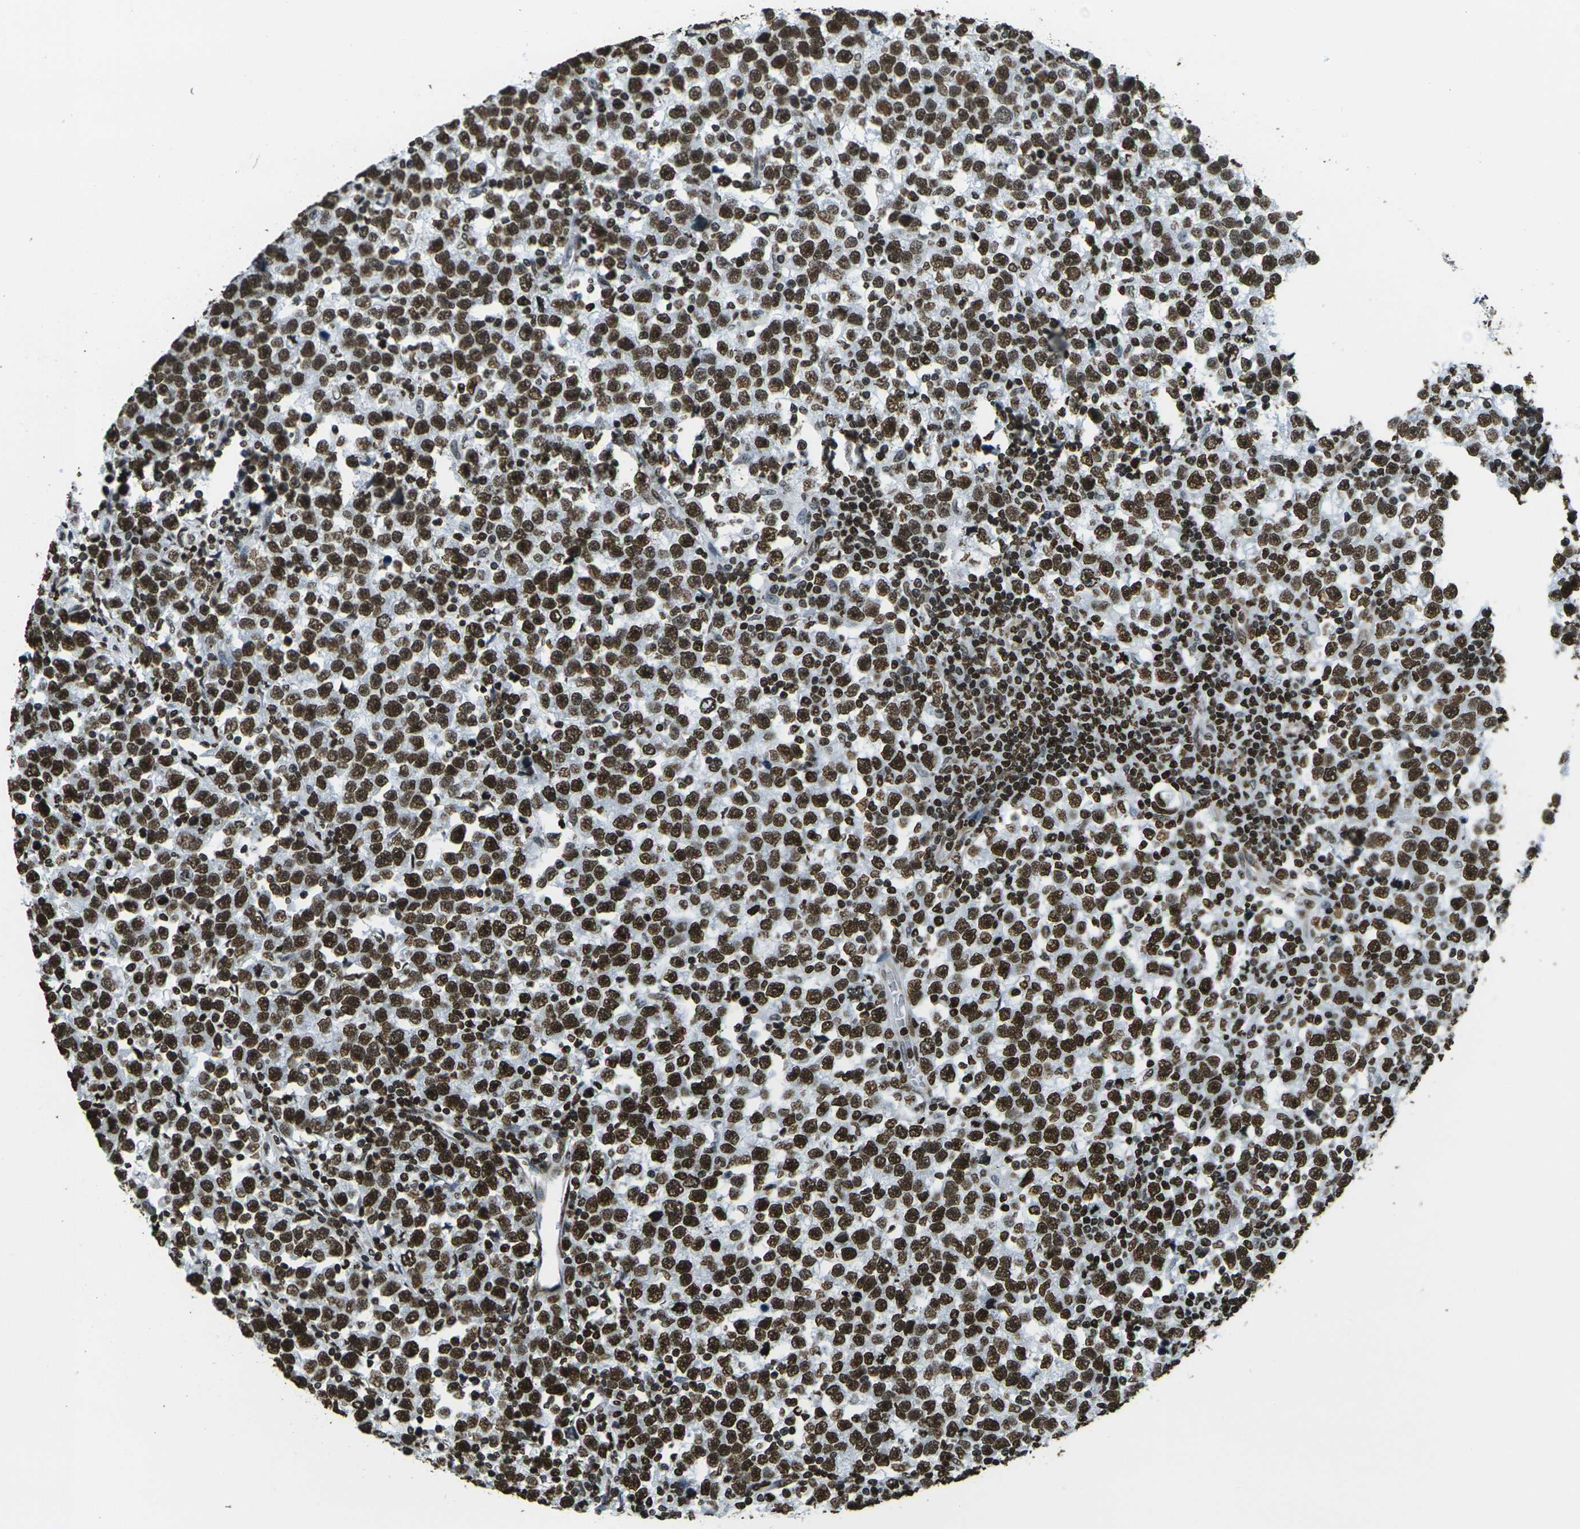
{"staining": {"intensity": "strong", "quantity": ">75%", "location": "nuclear"}, "tissue": "testis cancer", "cell_type": "Tumor cells", "image_type": "cancer", "snomed": [{"axis": "morphology", "description": "Seminoma, NOS"}, {"axis": "topography", "description": "Testis"}], "caption": "This micrograph demonstrates immunohistochemistry (IHC) staining of testis cancer (seminoma), with high strong nuclear positivity in approximately >75% of tumor cells.", "gene": "H1-2", "patient": {"sex": "male", "age": 43}}